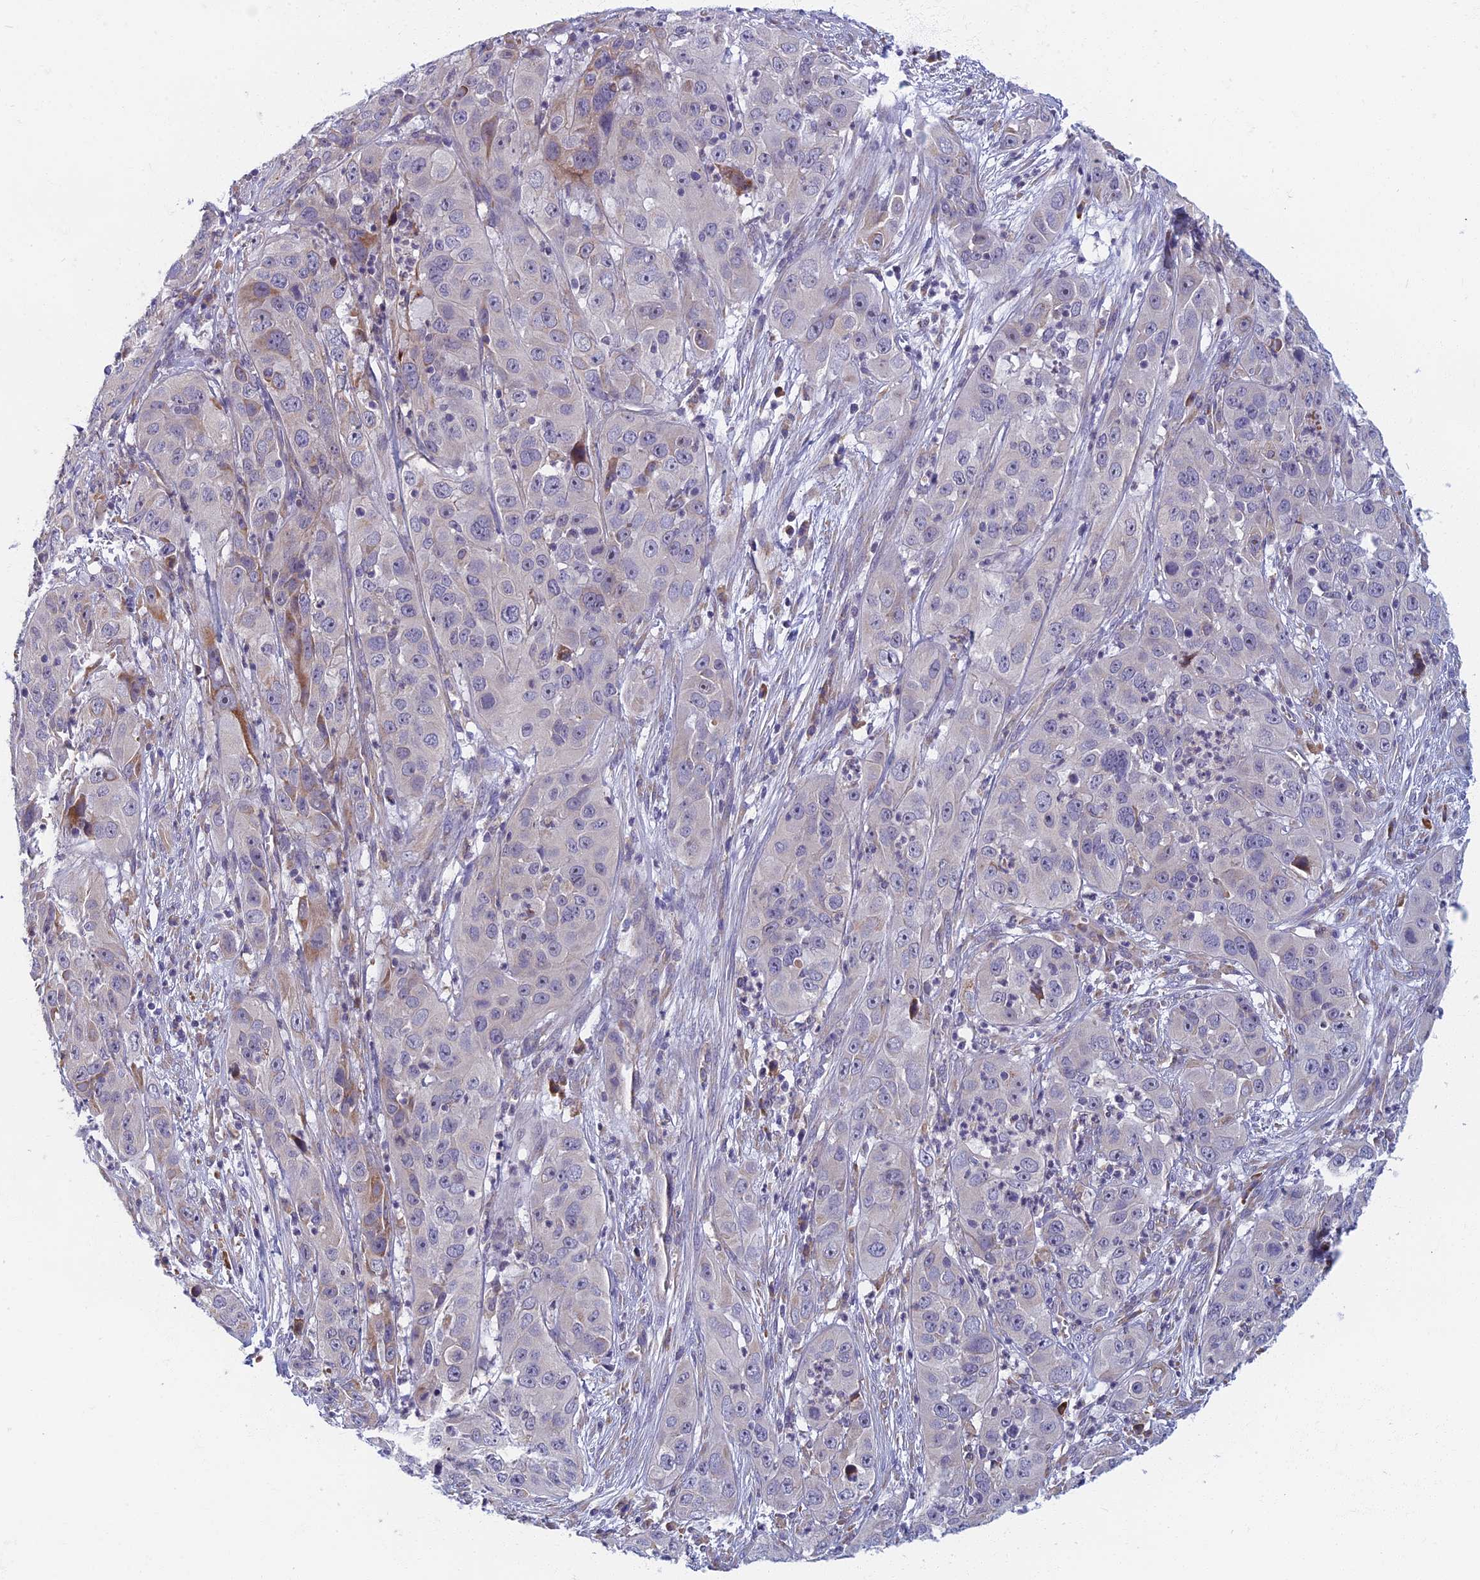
{"staining": {"intensity": "negative", "quantity": "none", "location": "none"}, "tissue": "cervical cancer", "cell_type": "Tumor cells", "image_type": "cancer", "snomed": [{"axis": "morphology", "description": "Squamous cell carcinoma, NOS"}, {"axis": "topography", "description": "Cervix"}], "caption": "Human cervical cancer stained for a protein using IHC shows no expression in tumor cells.", "gene": "DDX51", "patient": {"sex": "female", "age": 32}}